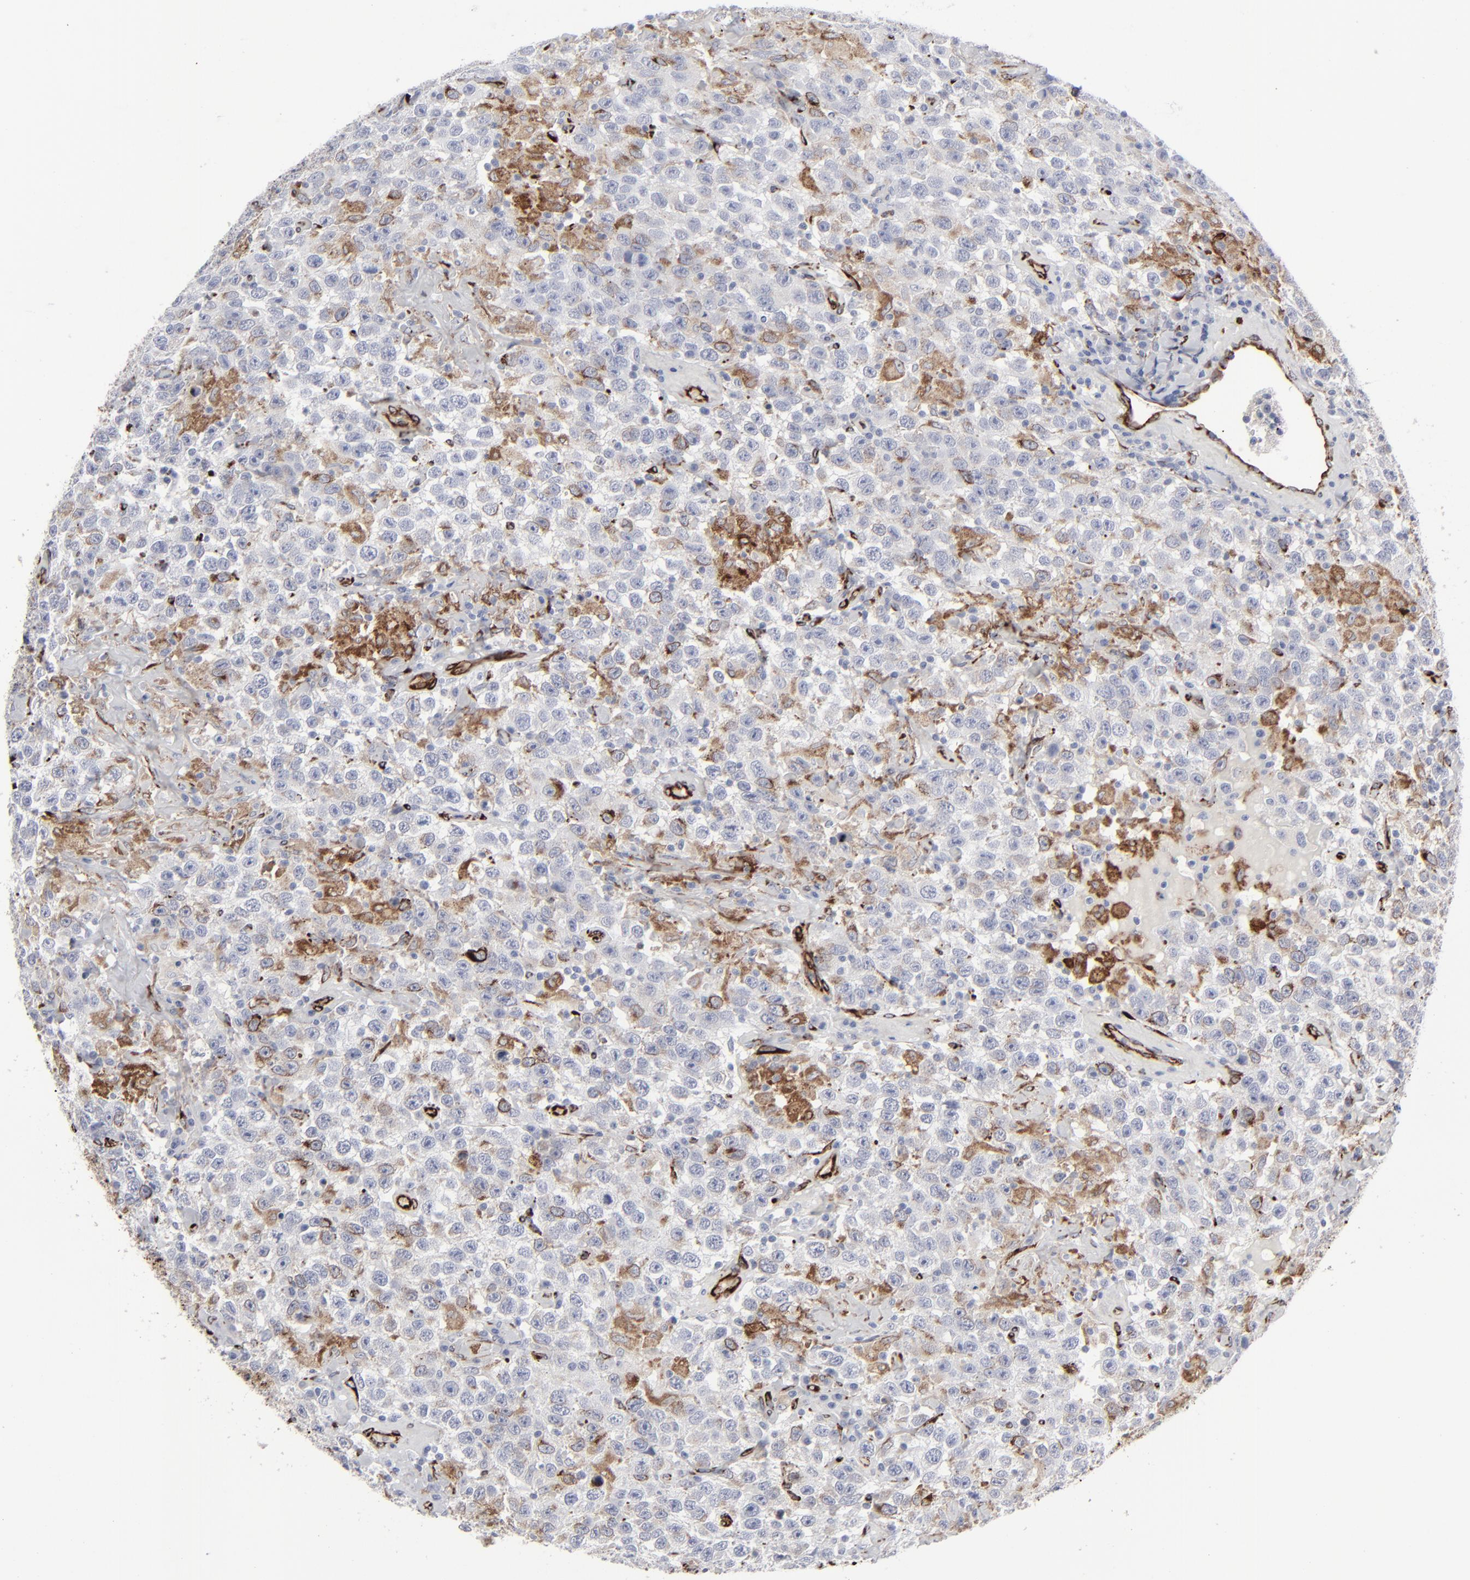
{"staining": {"intensity": "weak", "quantity": "<25%", "location": "cytoplasmic/membranous"}, "tissue": "testis cancer", "cell_type": "Tumor cells", "image_type": "cancer", "snomed": [{"axis": "morphology", "description": "Seminoma, NOS"}, {"axis": "topography", "description": "Testis"}], "caption": "A photomicrograph of human testis cancer is negative for staining in tumor cells. Nuclei are stained in blue.", "gene": "SPARC", "patient": {"sex": "male", "age": 41}}